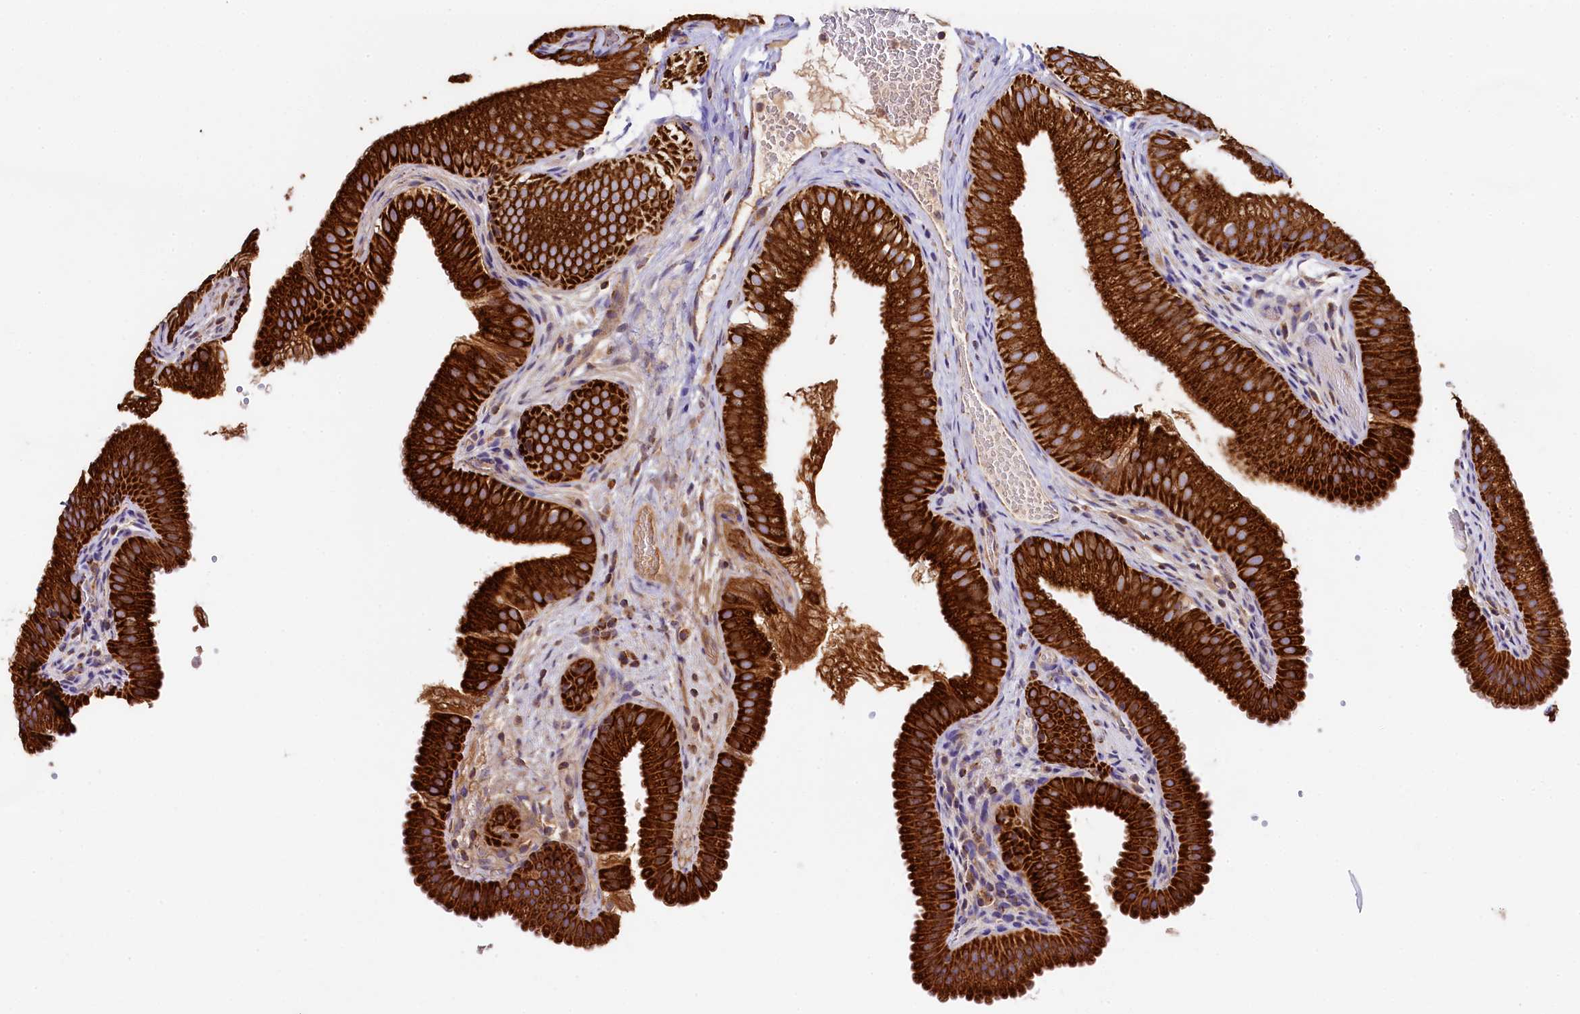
{"staining": {"intensity": "strong", "quantity": ">75%", "location": "cytoplasmic/membranous"}, "tissue": "gallbladder", "cell_type": "Glandular cells", "image_type": "normal", "snomed": [{"axis": "morphology", "description": "Normal tissue, NOS"}, {"axis": "topography", "description": "Gallbladder"}], "caption": "The micrograph demonstrates a brown stain indicating the presence of a protein in the cytoplasmic/membranous of glandular cells in gallbladder.", "gene": "CLYBL", "patient": {"sex": "female", "age": 30}}